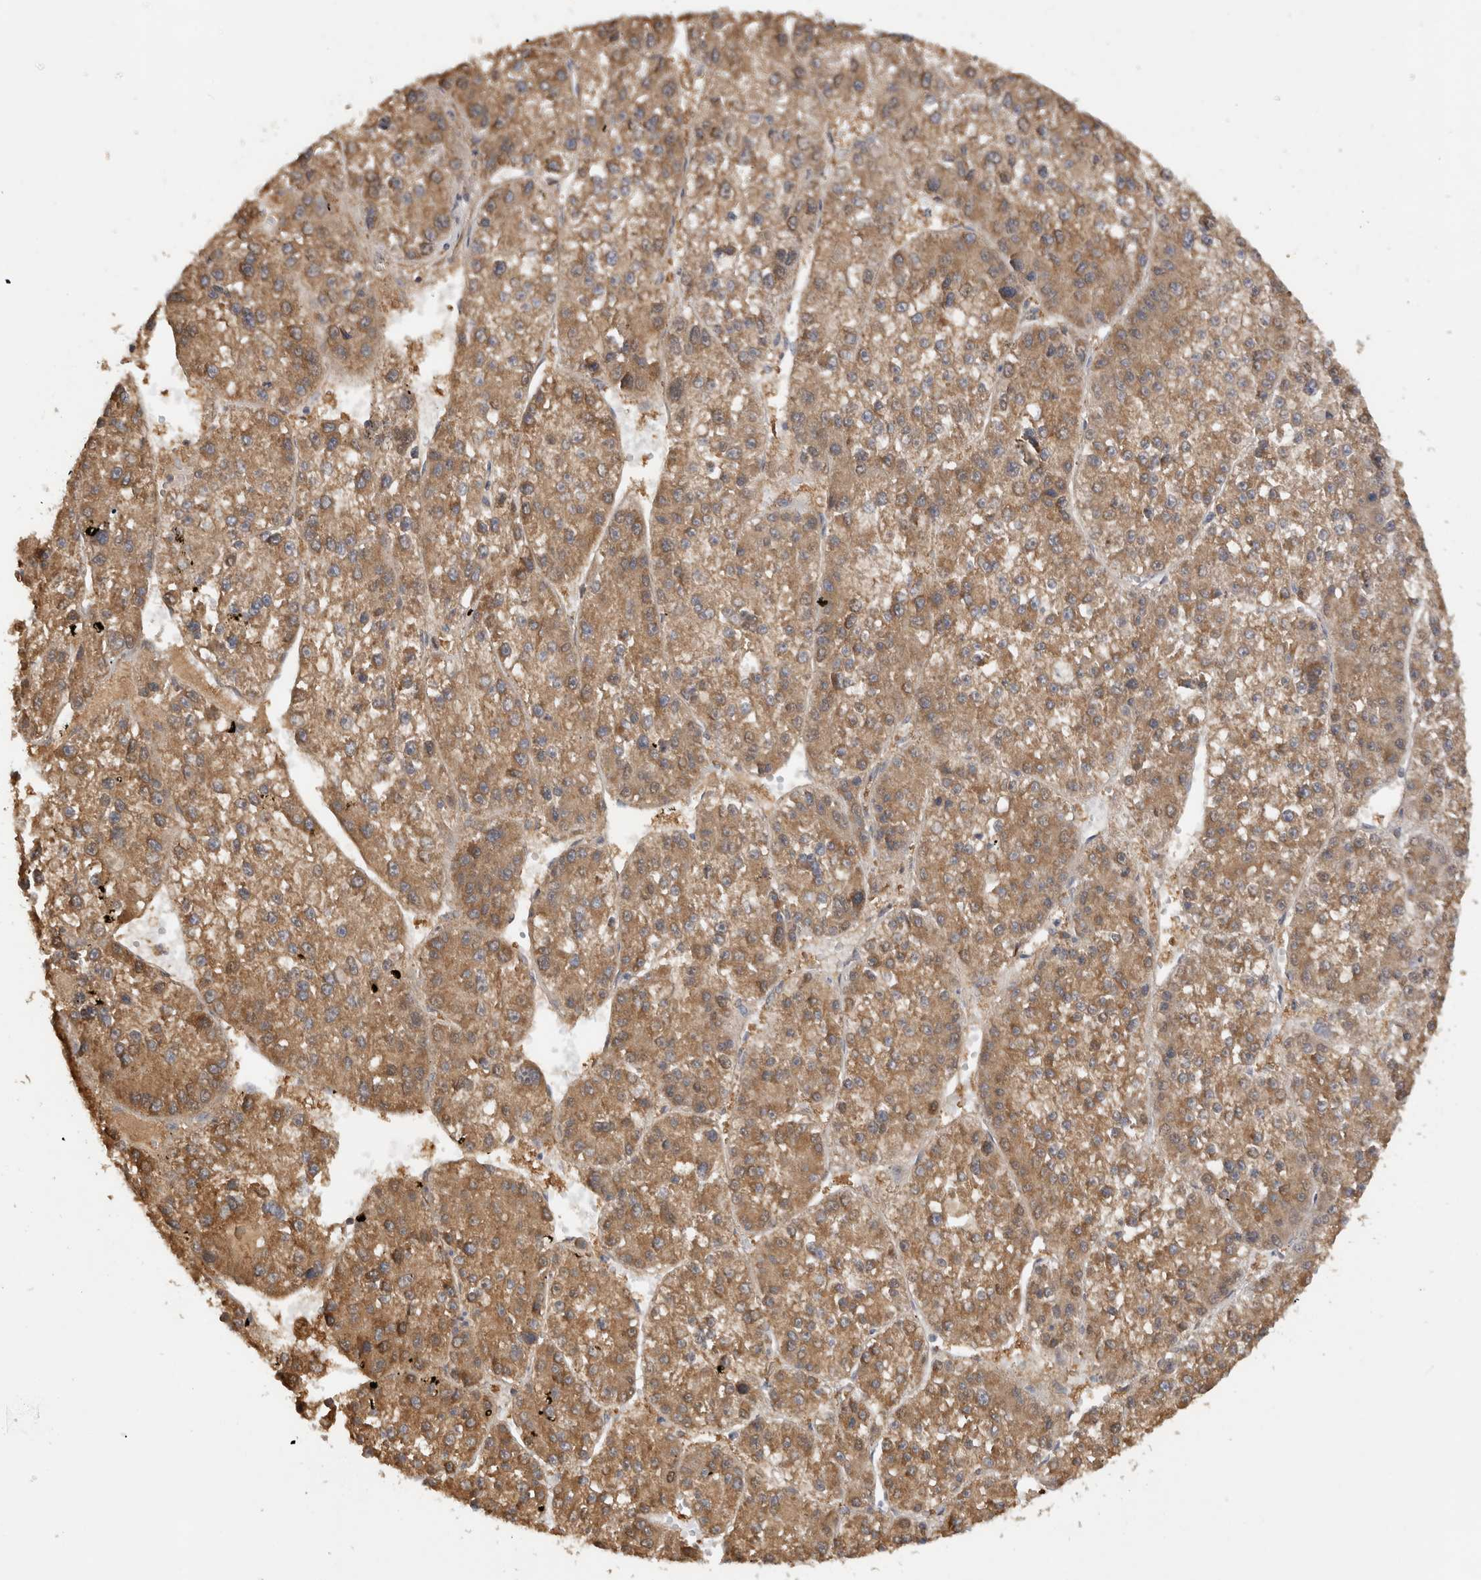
{"staining": {"intensity": "moderate", "quantity": ">75%", "location": "cytoplasmic/membranous"}, "tissue": "liver cancer", "cell_type": "Tumor cells", "image_type": "cancer", "snomed": [{"axis": "morphology", "description": "Carcinoma, Hepatocellular, NOS"}, {"axis": "topography", "description": "Liver"}], "caption": "Immunohistochemistry (IHC) image of hepatocellular carcinoma (liver) stained for a protein (brown), which demonstrates medium levels of moderate cytoplasmic/membranous positivity in about >75% of tumor cells.", "gene": "DYRK2", "patient": {"sex": "female", "age": 73}}